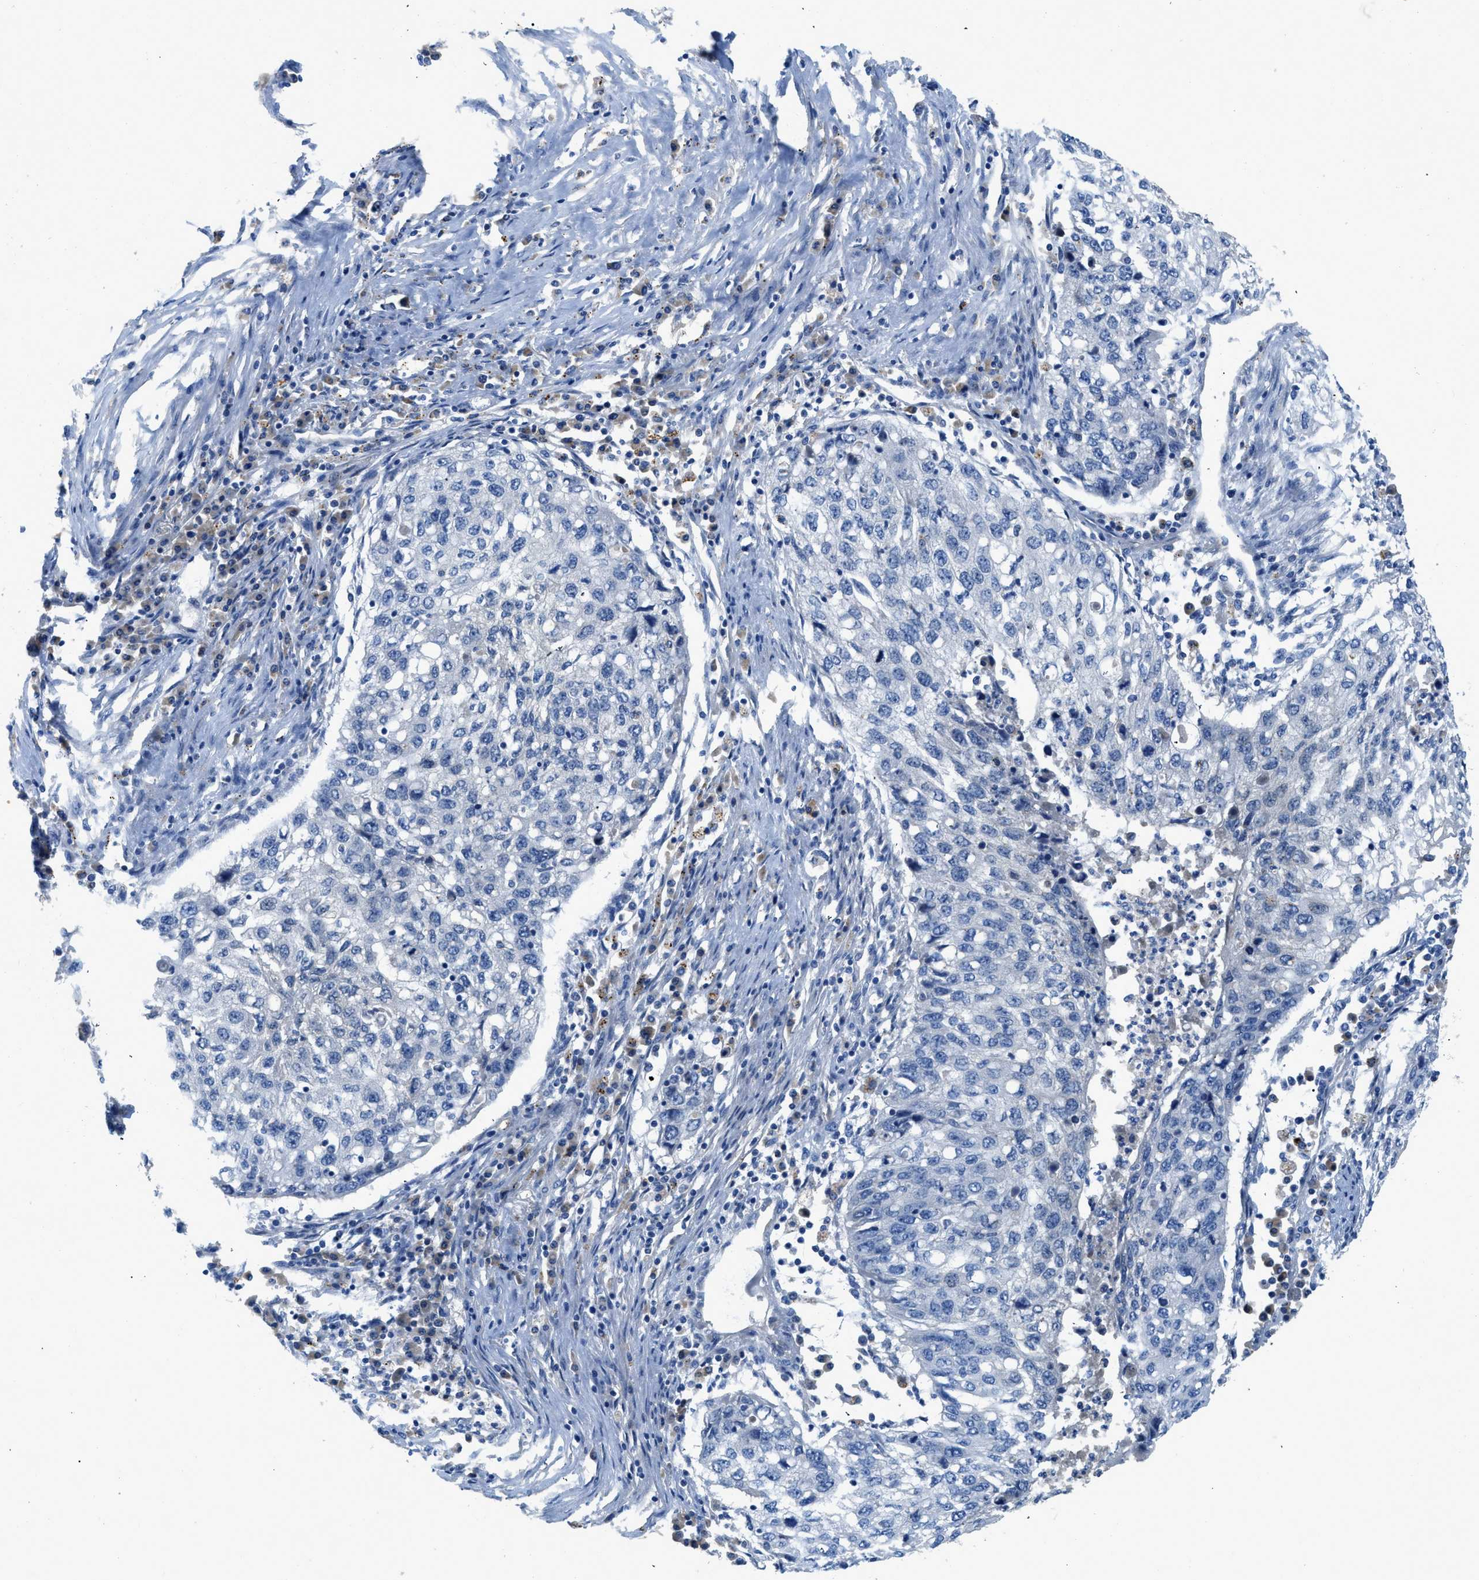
{"staining": {"intensity": "negative", "quantity": "none", "location": "none"}, "tissue": "lung cancer", "cell_type": "Tumor cells", "image_type": "cancer", "snomed": [{"axis": "morphology", "description": "Squamous cell carcinoma, NOS"}, {"axis": "topography", "description": "Lung"}], "caption": "Immunohistochemistry micrograph of neoplastic tissue: human lung squamous cell carcinoma stained with DAB exhibits no significant protein staining in tumor cells.", "gene": "TMEM248", "patient": {"sex": "female", "age": 63}}